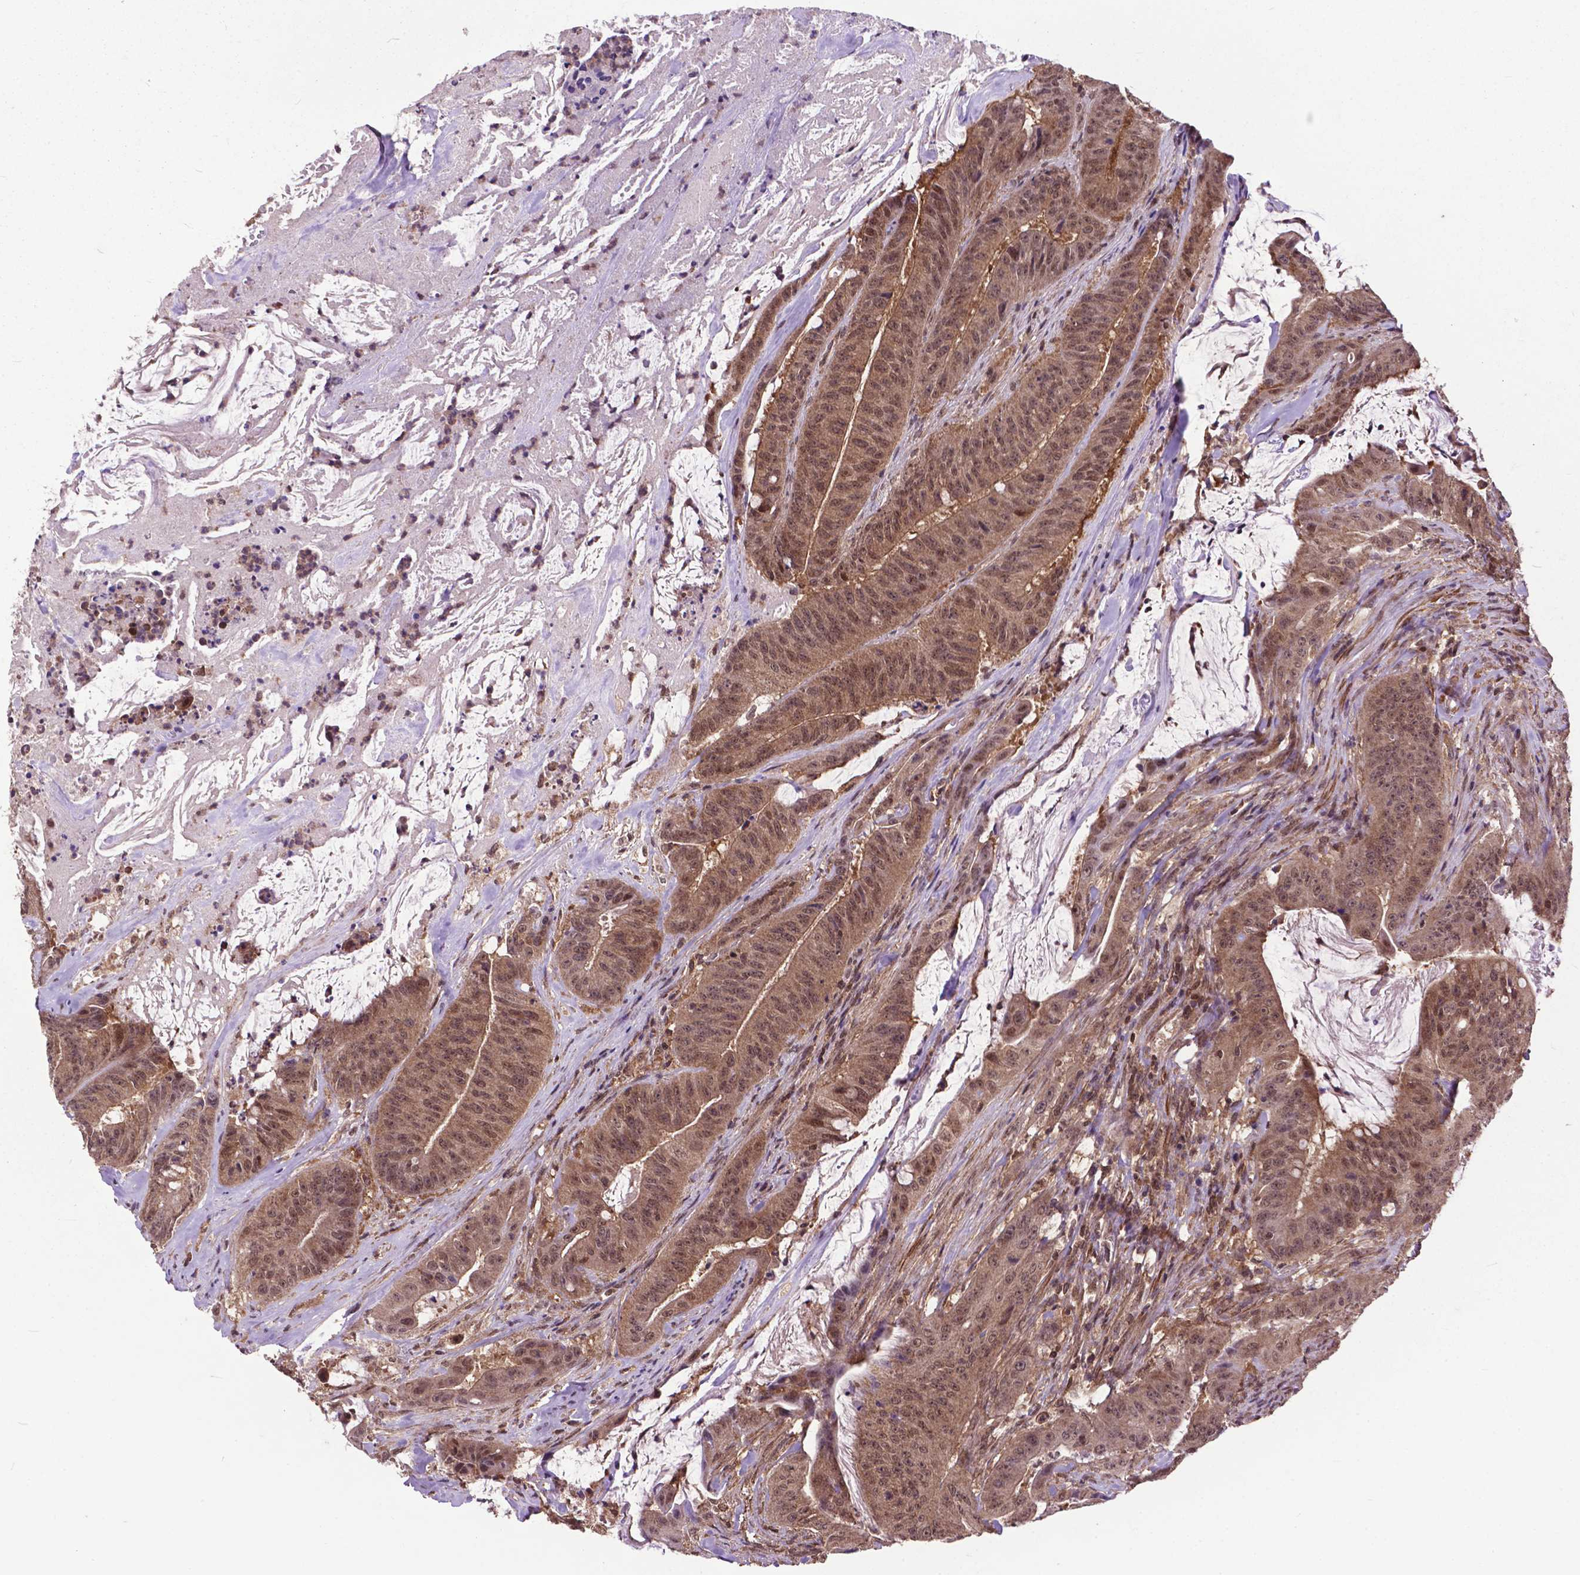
{"staining": {"intensity": "moderate", "quantity": ">75%", "location": "cytoplasmic/membranous,nuclear"}, "tissue": "colorectal cancer", "cell_type": "Tumor cells", "image_type": "cancer", "snomed": [{"axis": "morphology", "description": "Adenocarcinoma, NOS"}, {"axis": "topography", "description": "Colon"}], "caption": "Immunohistochemistry of colorectal cancer (adenocarcinoma) reveals medium levels of moderate cytoplasmic/membranous and nuclear staining in about >75% of tumor cells.", "gene": "OTUB1", "patient": {"sex": "male", "age": 33}}